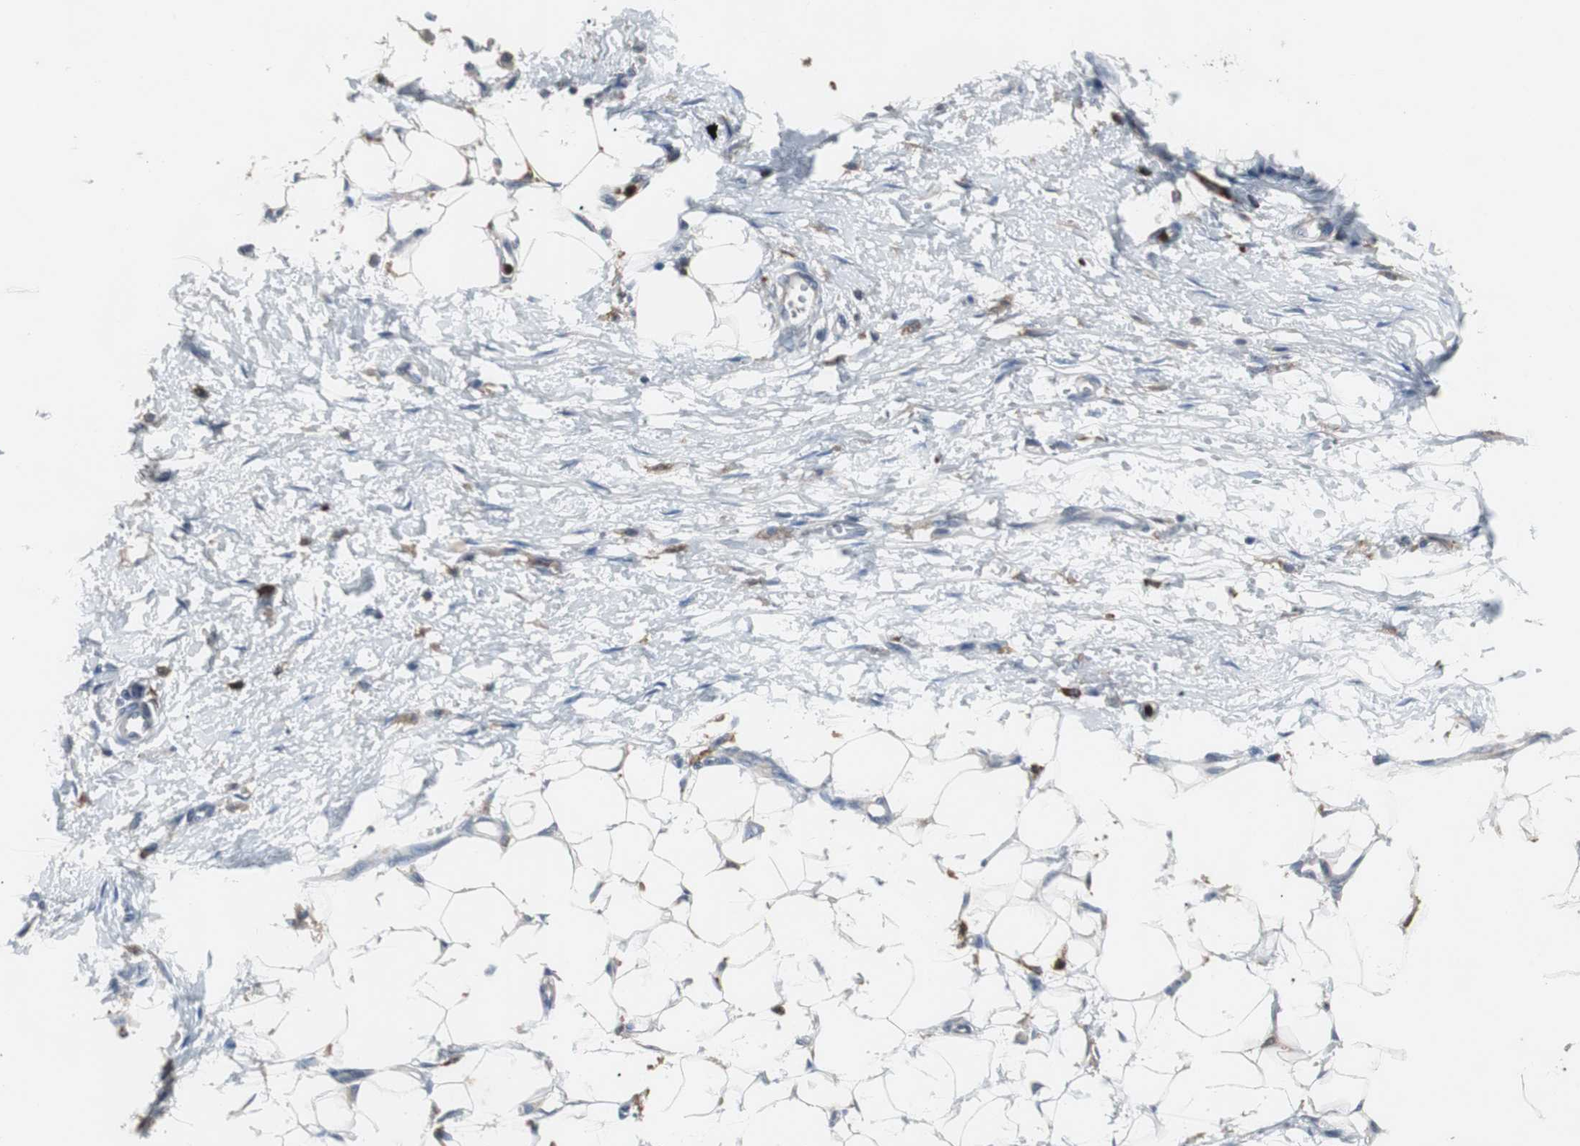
{"staining": {"intensity": "negative", "quantity": "none", "location": "none"}, "tissue": "adipose tissue", "cell_type": "Adipocytes", "image_type": "normal", "snomed": [{"axis": "morphology", "description": "Normal tissue, NOS"}, {"axis": "morphology", "description": "Urothelial carcinoma, High grade"}, {"axis": "topography", "description": "Vascular tissue"}, {"axis": "topography", "description": "Urinary bladder"}], "caption": "DAB immunohistochemical staining of unremarkable human adipose tissue demonstrates no significant positivity in adipocytes. The staining was performed using DAB to visualize the protein expression in brown, while the nuclei were stained in blue with hematoxylin (Magnification: 20x).", "gene": "NCF2", "patient": {"sex": "female", "age": 56}}